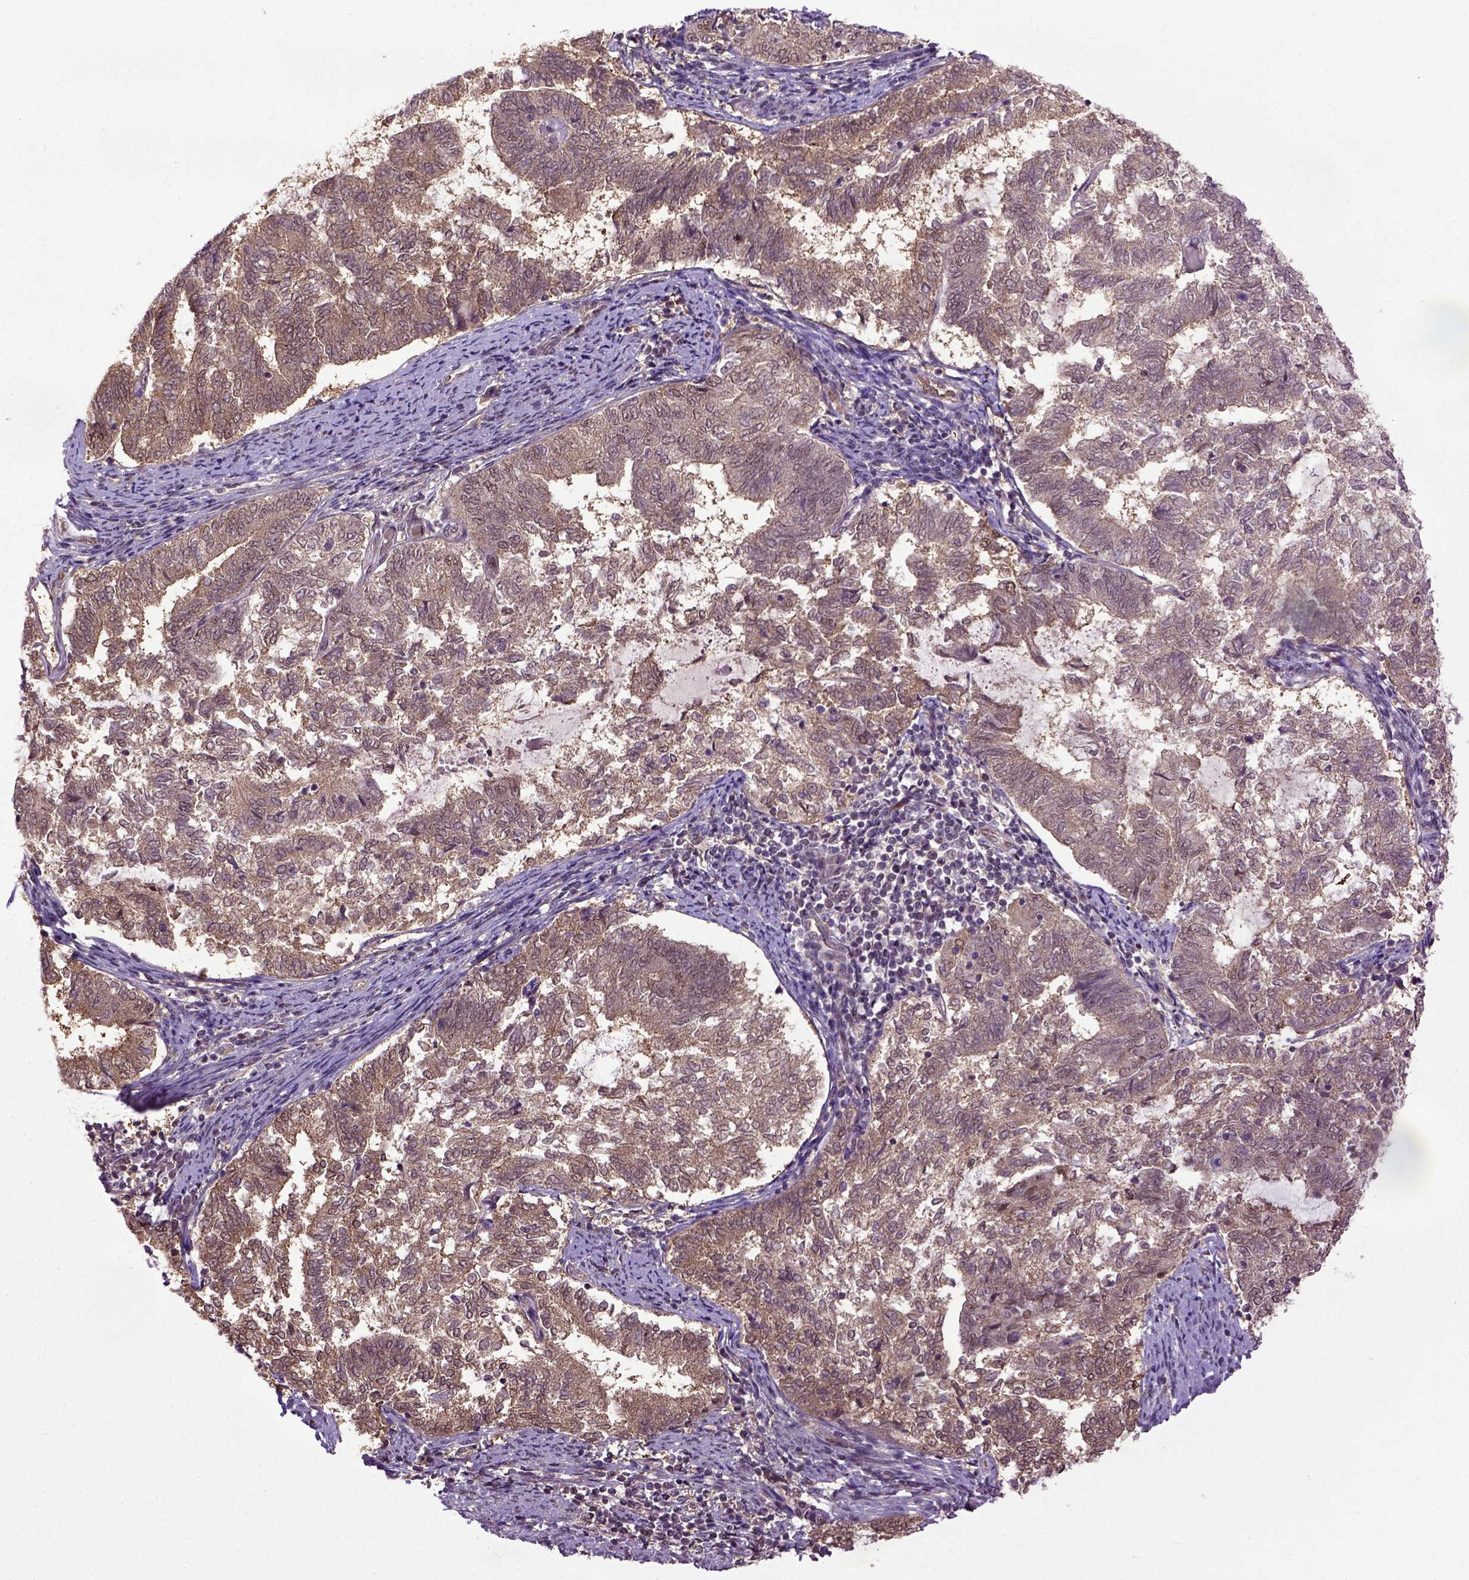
{"staining": {"intensity": "moderate", "quantity": ">75%", "location": "cytoplasmic/membranous"}, "tissue": "endometrial cancer", "cell_type": "Tumor cells", "image_type": "cancer", "snomed": [{"axis": "morphology", "description": "Adenocarcinoma, NOS"}, {"axis": "topography", "description": "Endometrium"}], "caption": "This image reveals immunohistochemistry staining of endometrial adenocarcinoma, with medium moderate cytoplasmic/membranous positivity in approximately >75% of tumor cells.", "gene": "UBA3", "patient": {"sex": "female", "age": 65}}